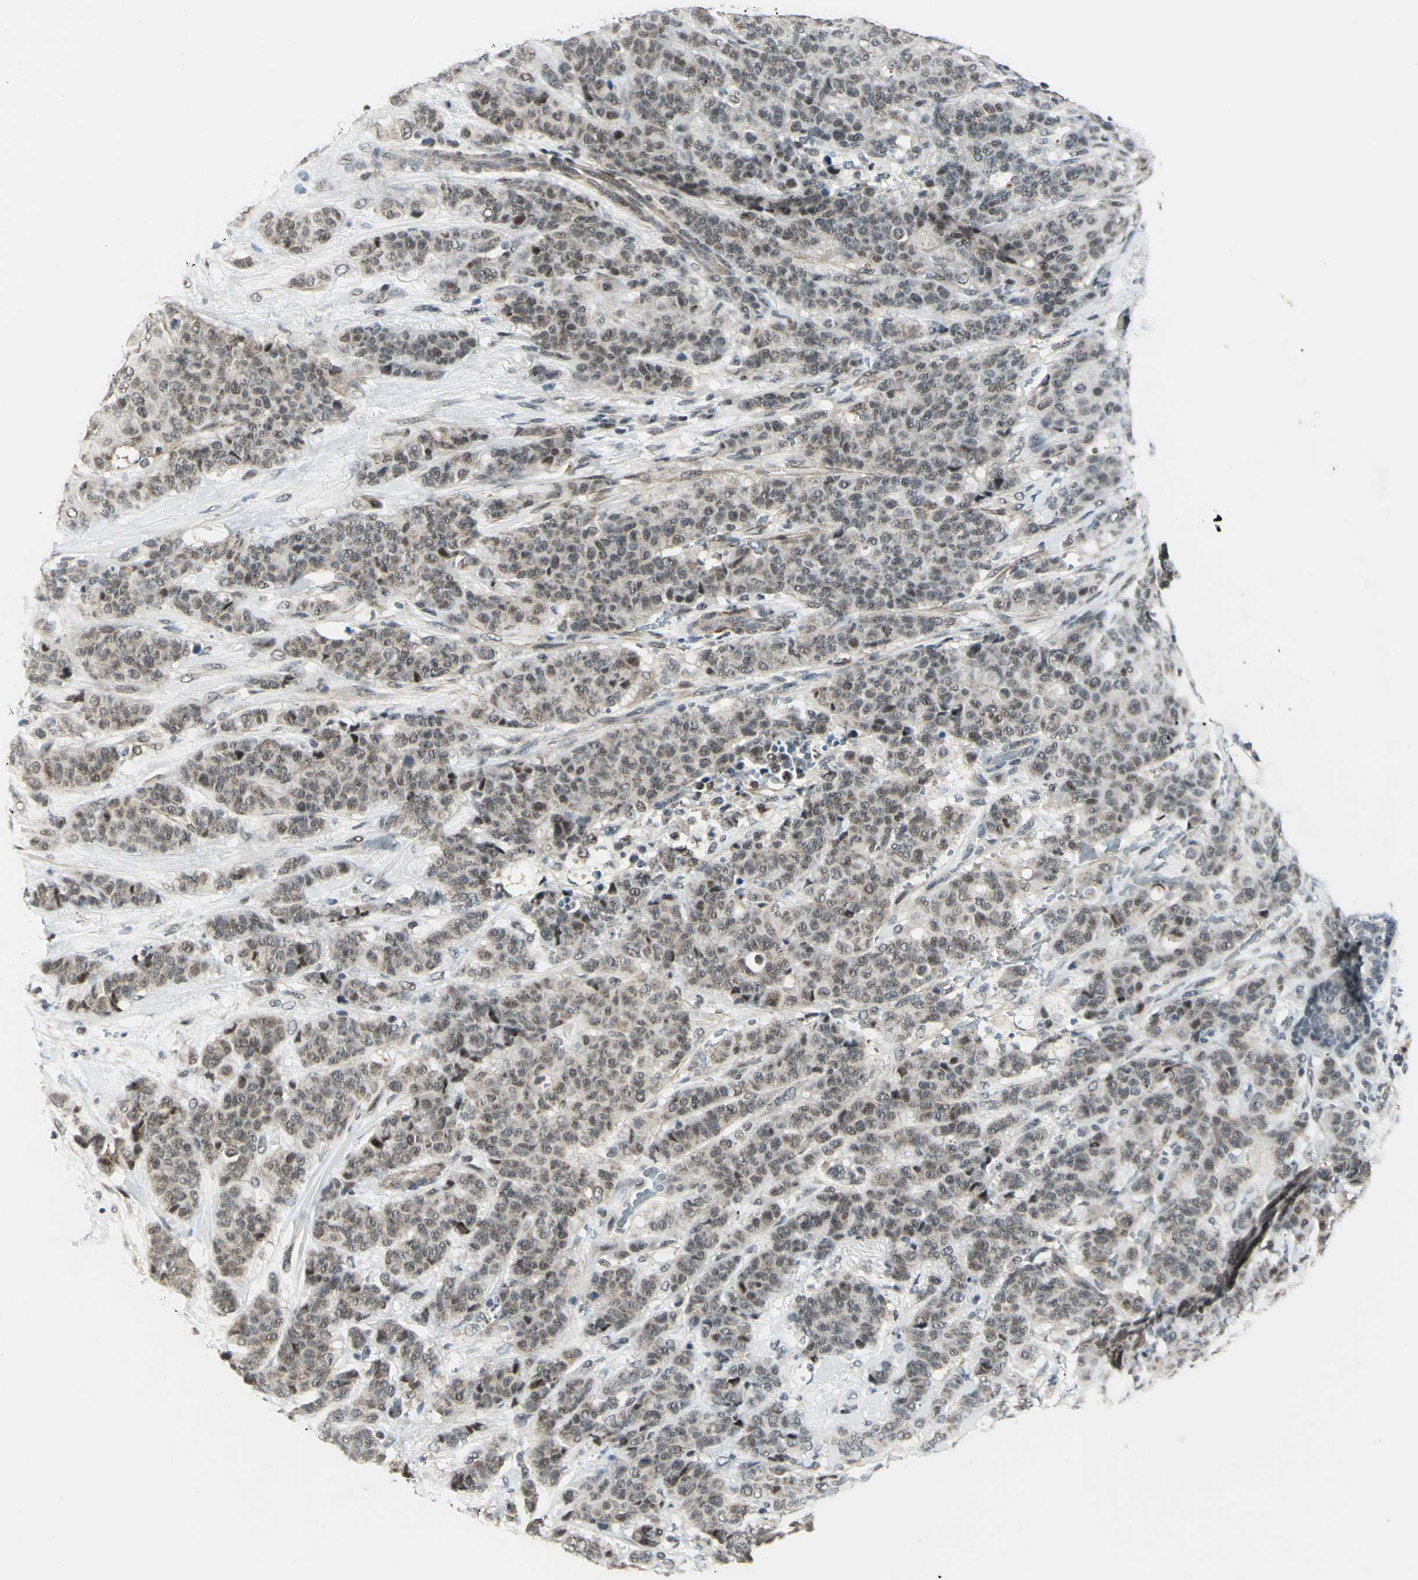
{"staining": {"intensity": "weak", "quantity": "25%-75%", "location": "cytoplasmic/membranous,nuclear"}, "tissue": "breast cancer", "cell_type": "Tumor cells", "image_type": "cancer", "snomed": [{"axis": "morphology", "description": "Duct carcinoma"}, {"axis": "topography", "description": "Breast"}], "caption": "IHC image of human breast cancer stained for a protein (brown), which shows low levels of weak cytoplasmic/membranous and nuclear staining in approximately 25%-75% of tumor cells.", "gene": "MTA1", "patient": {"sex": "female", "age": 40}}